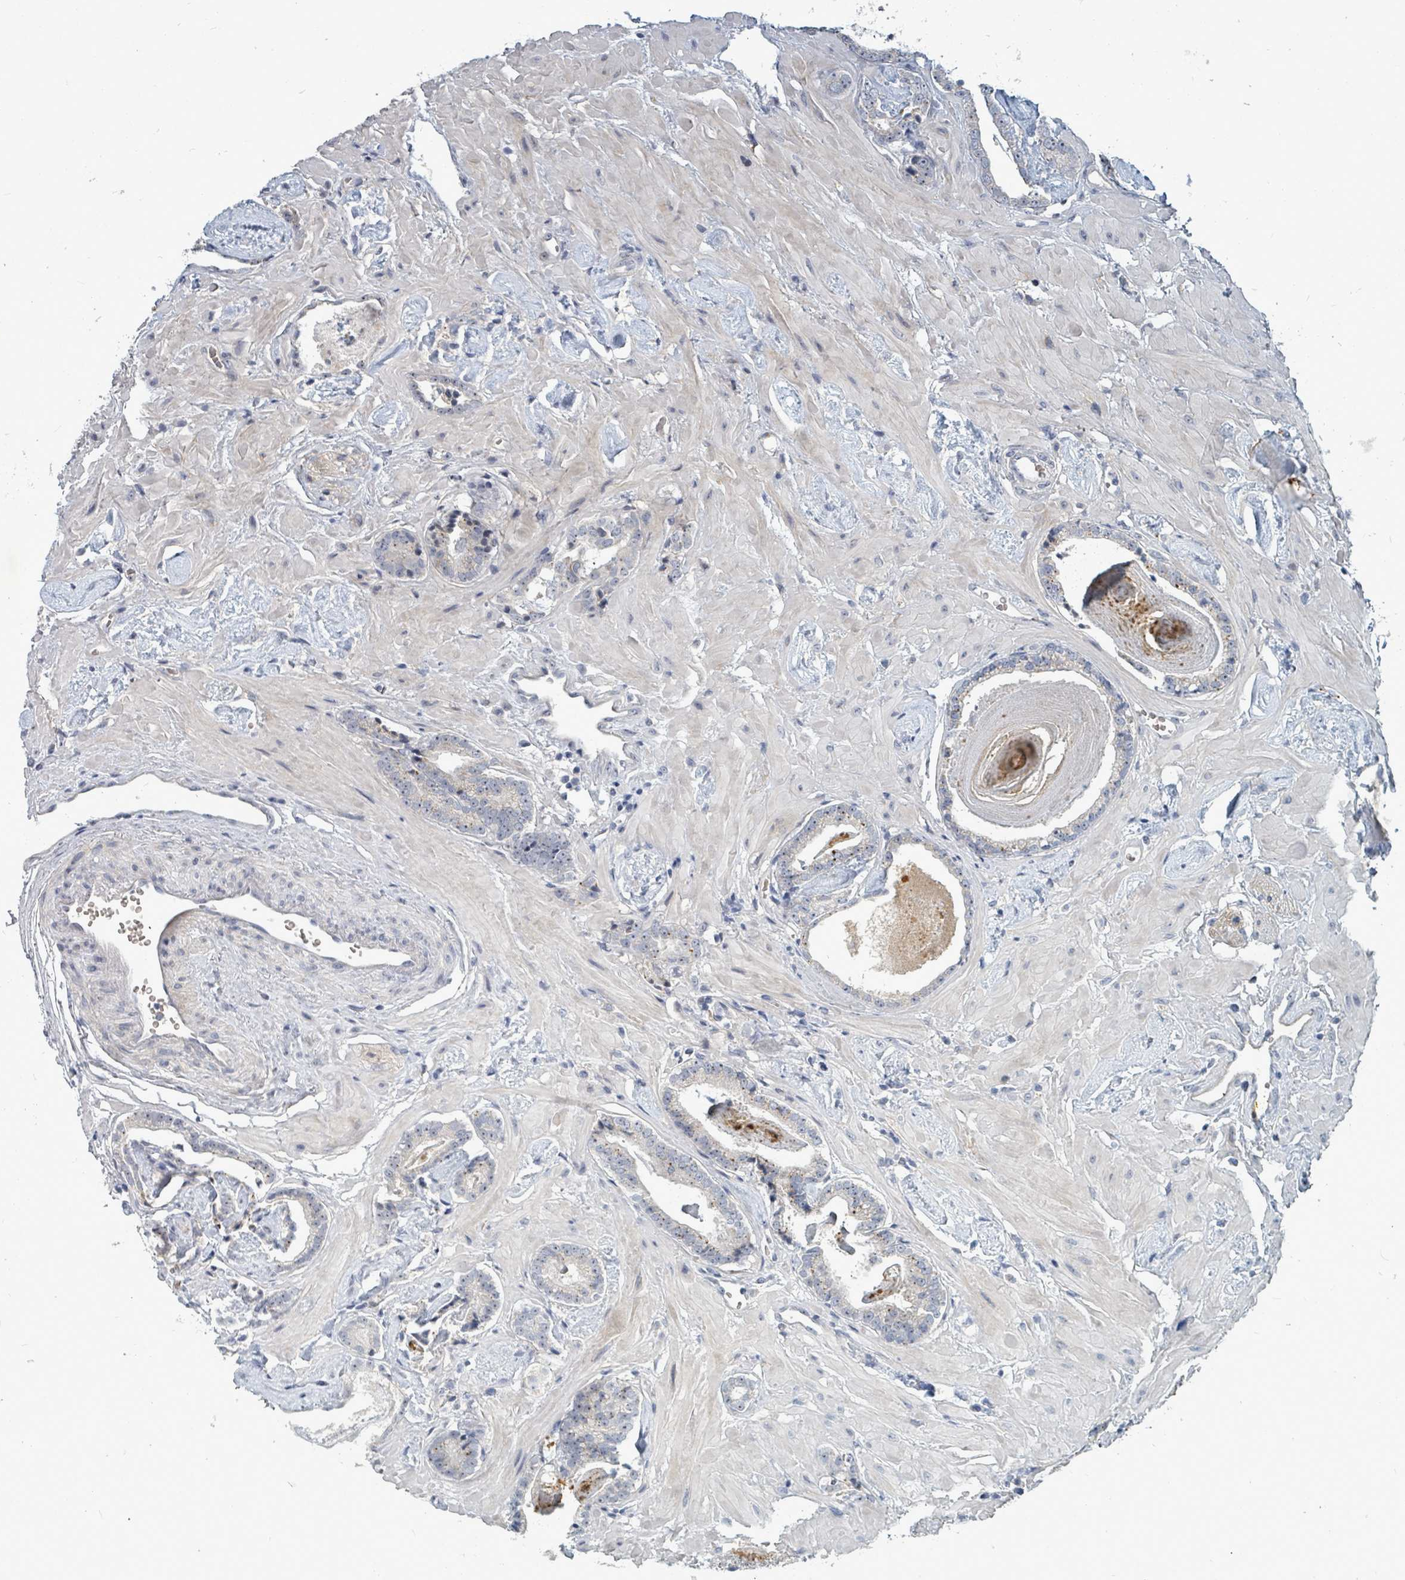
{"staining": {"intensity": "negative", "quantity": "none", "location": "none"}, "tissue": "prostate cancer", "cell_type": "Tumor cells", "image_type": "cancer", "snomed": [{"axis": "morphology", "description": "Adenocarcinoma, Low grade"}, {"axis": "topography", "description": "Prostate"}], "caption": "Tumor cells show no significant positivity in prostate cancer.", "gene": "TRDMT1", "patient": {"sex": "male", "age": 60}}